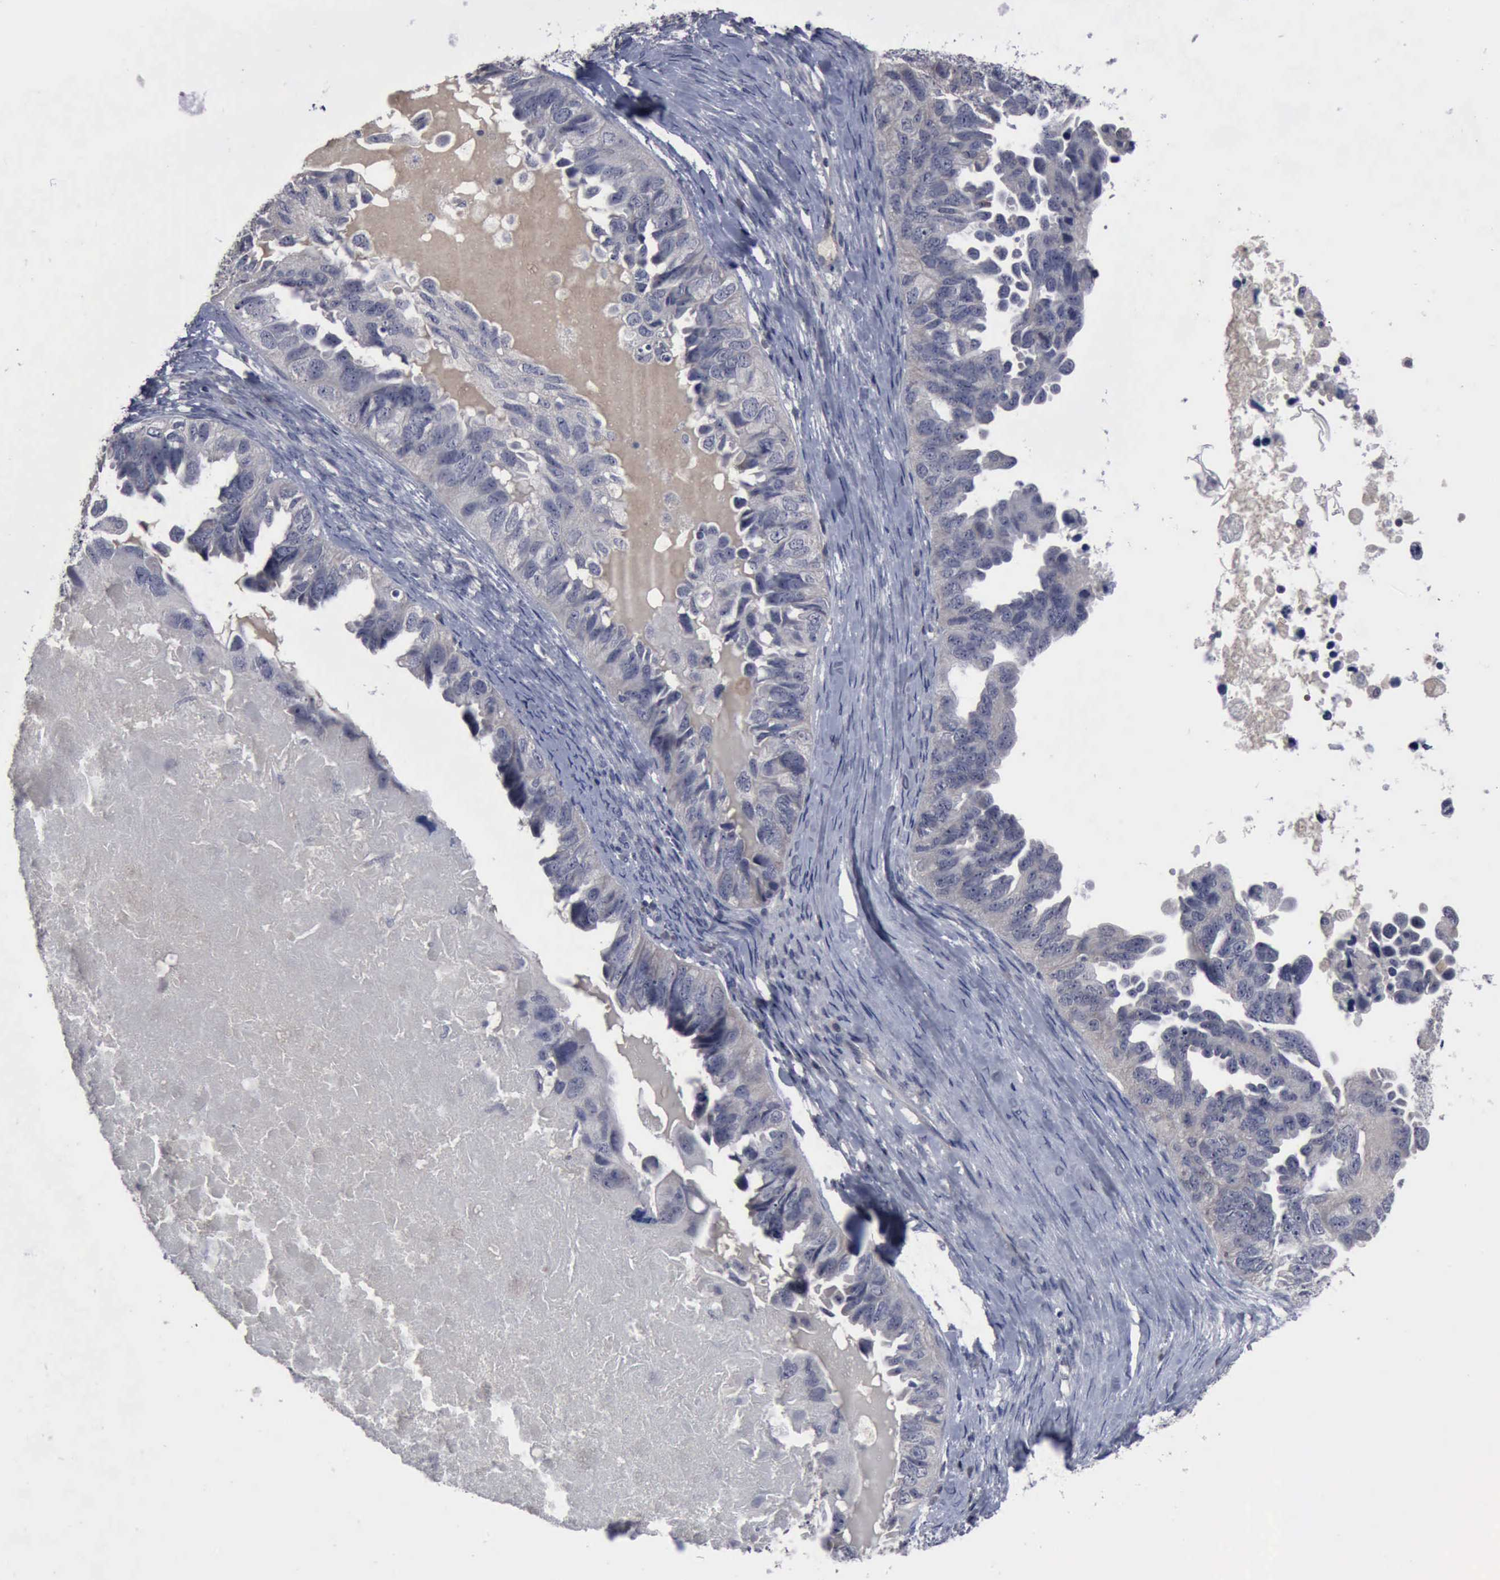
{"staining": {"intensity": "negative", "quantity": "none", "location": "none"}, "tissue": "ovarian cancer", "cell_type": "Tumor cells", "image_type": "cancer", "snomed": [{"axis": "morphology", "description": "Cystadenocarcinoma, serous, NOS"}, {"axis": "topography", "description": "Ovary"}], "caption": "IHC photomicrograph of neoplastic tissue: ovarian cancer stained with DAB (3,3'-diaminobenzidine) shows no significant protein expression in tumor cells. (DAB (3,3'-diaminobenzidine) immunohistochemistry, high magnification).", "gene": "MYO18B", "patient": {"sex": "female", "age": 82}}